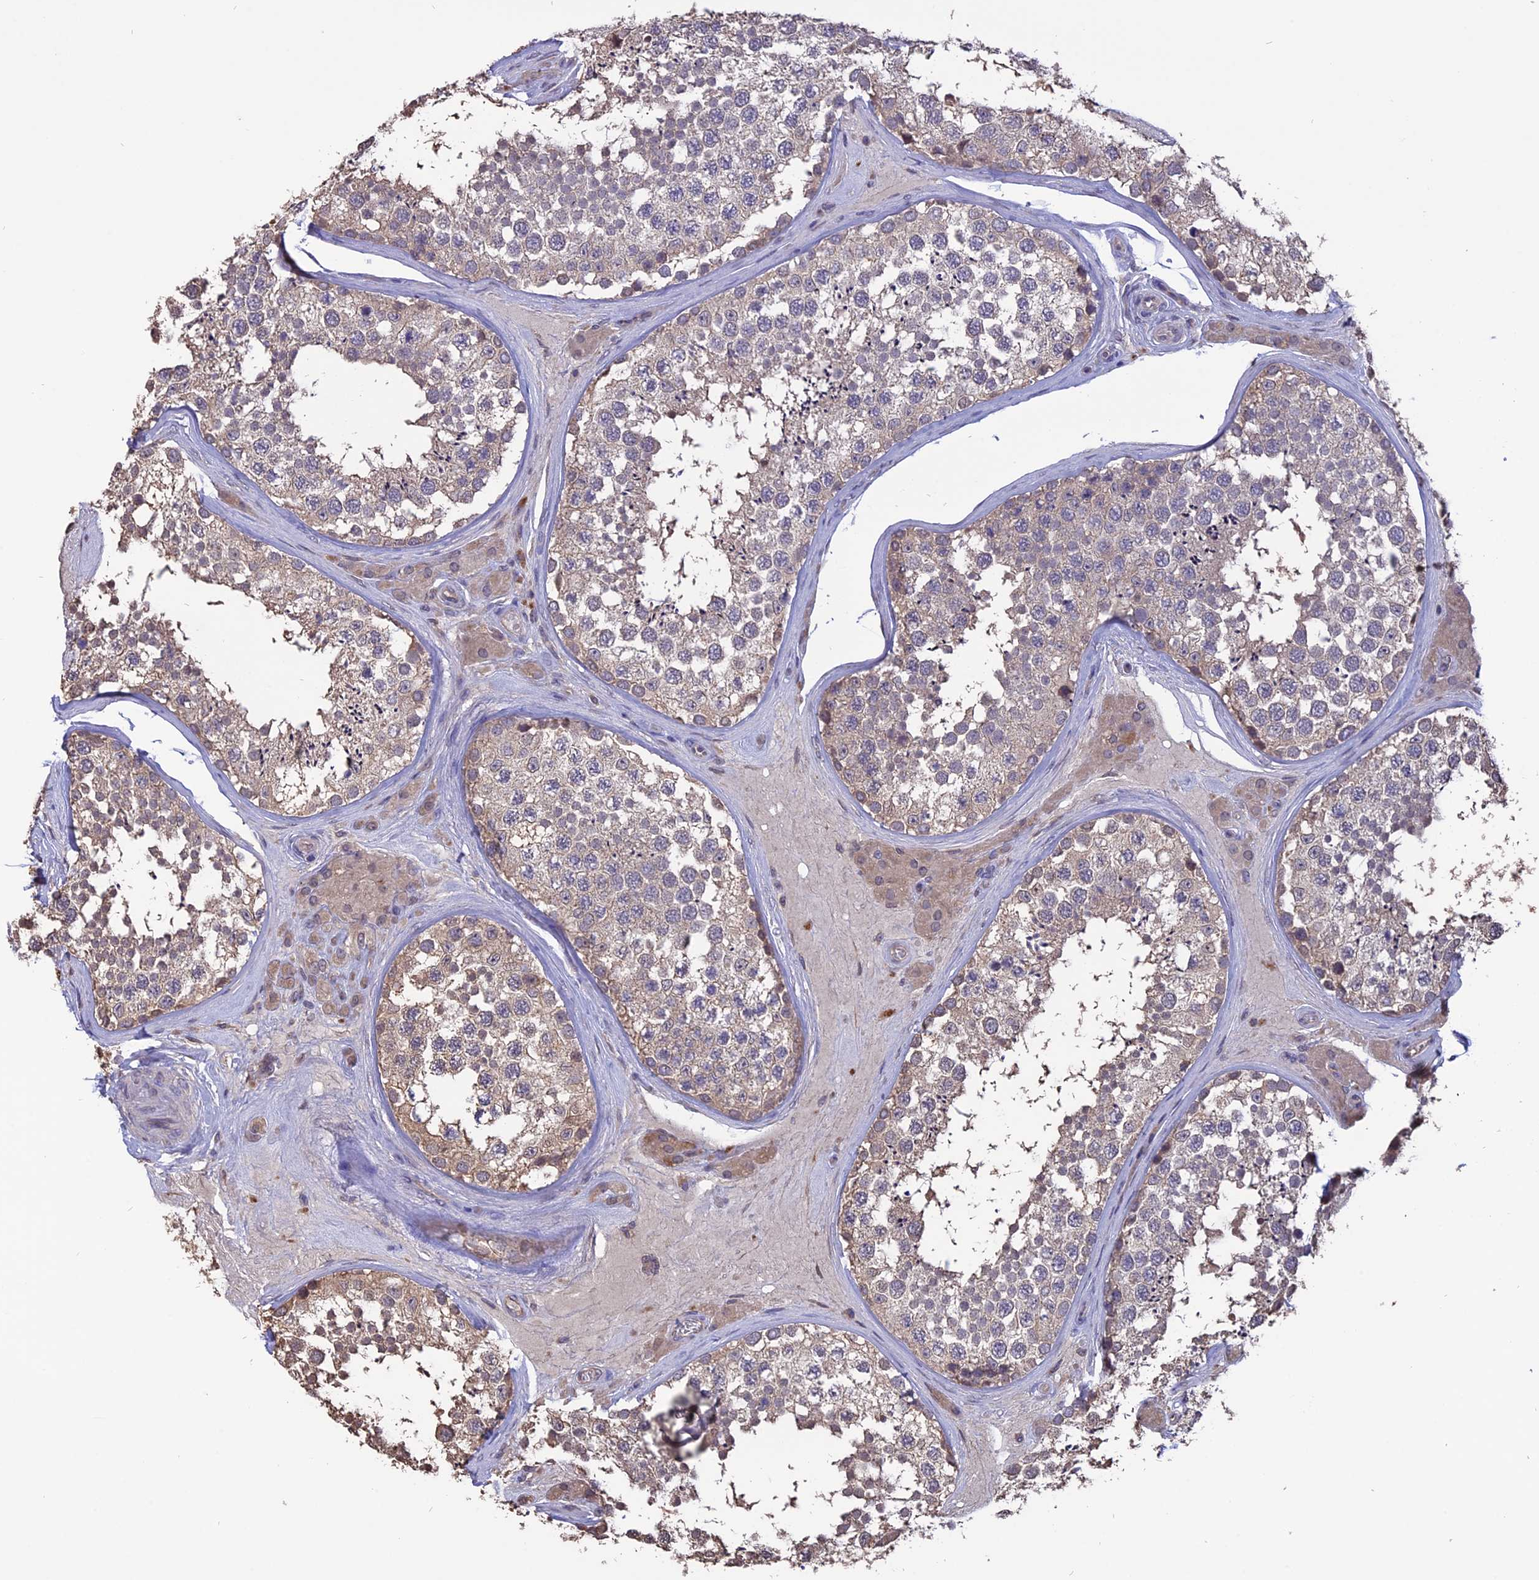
{"staining": {"intensity": "weak", "quantity": "25%-75%", "location": "cytoplasmic/membranous"}, "tissue": "testis", "cell_type": "Cells in seminiferous ducts", "image_type": "normal", "snomed": [{"axis": "morphology", "description": "Normal tissue, NOS"}, {"axis": "topography", "description": "Testis"}], "caption": "Protein analysis of benign testis reveals weak cytoplasmic/membranous positivity in approximately 25%-75% of cells in seminiferous ducts. (Stains: DAB in brown, nuclei in blue, Microscopy: brightfield microscopy at high magnification).", "gene": "CARMIL2", "patient": {"sex": "male", "age": 46}}